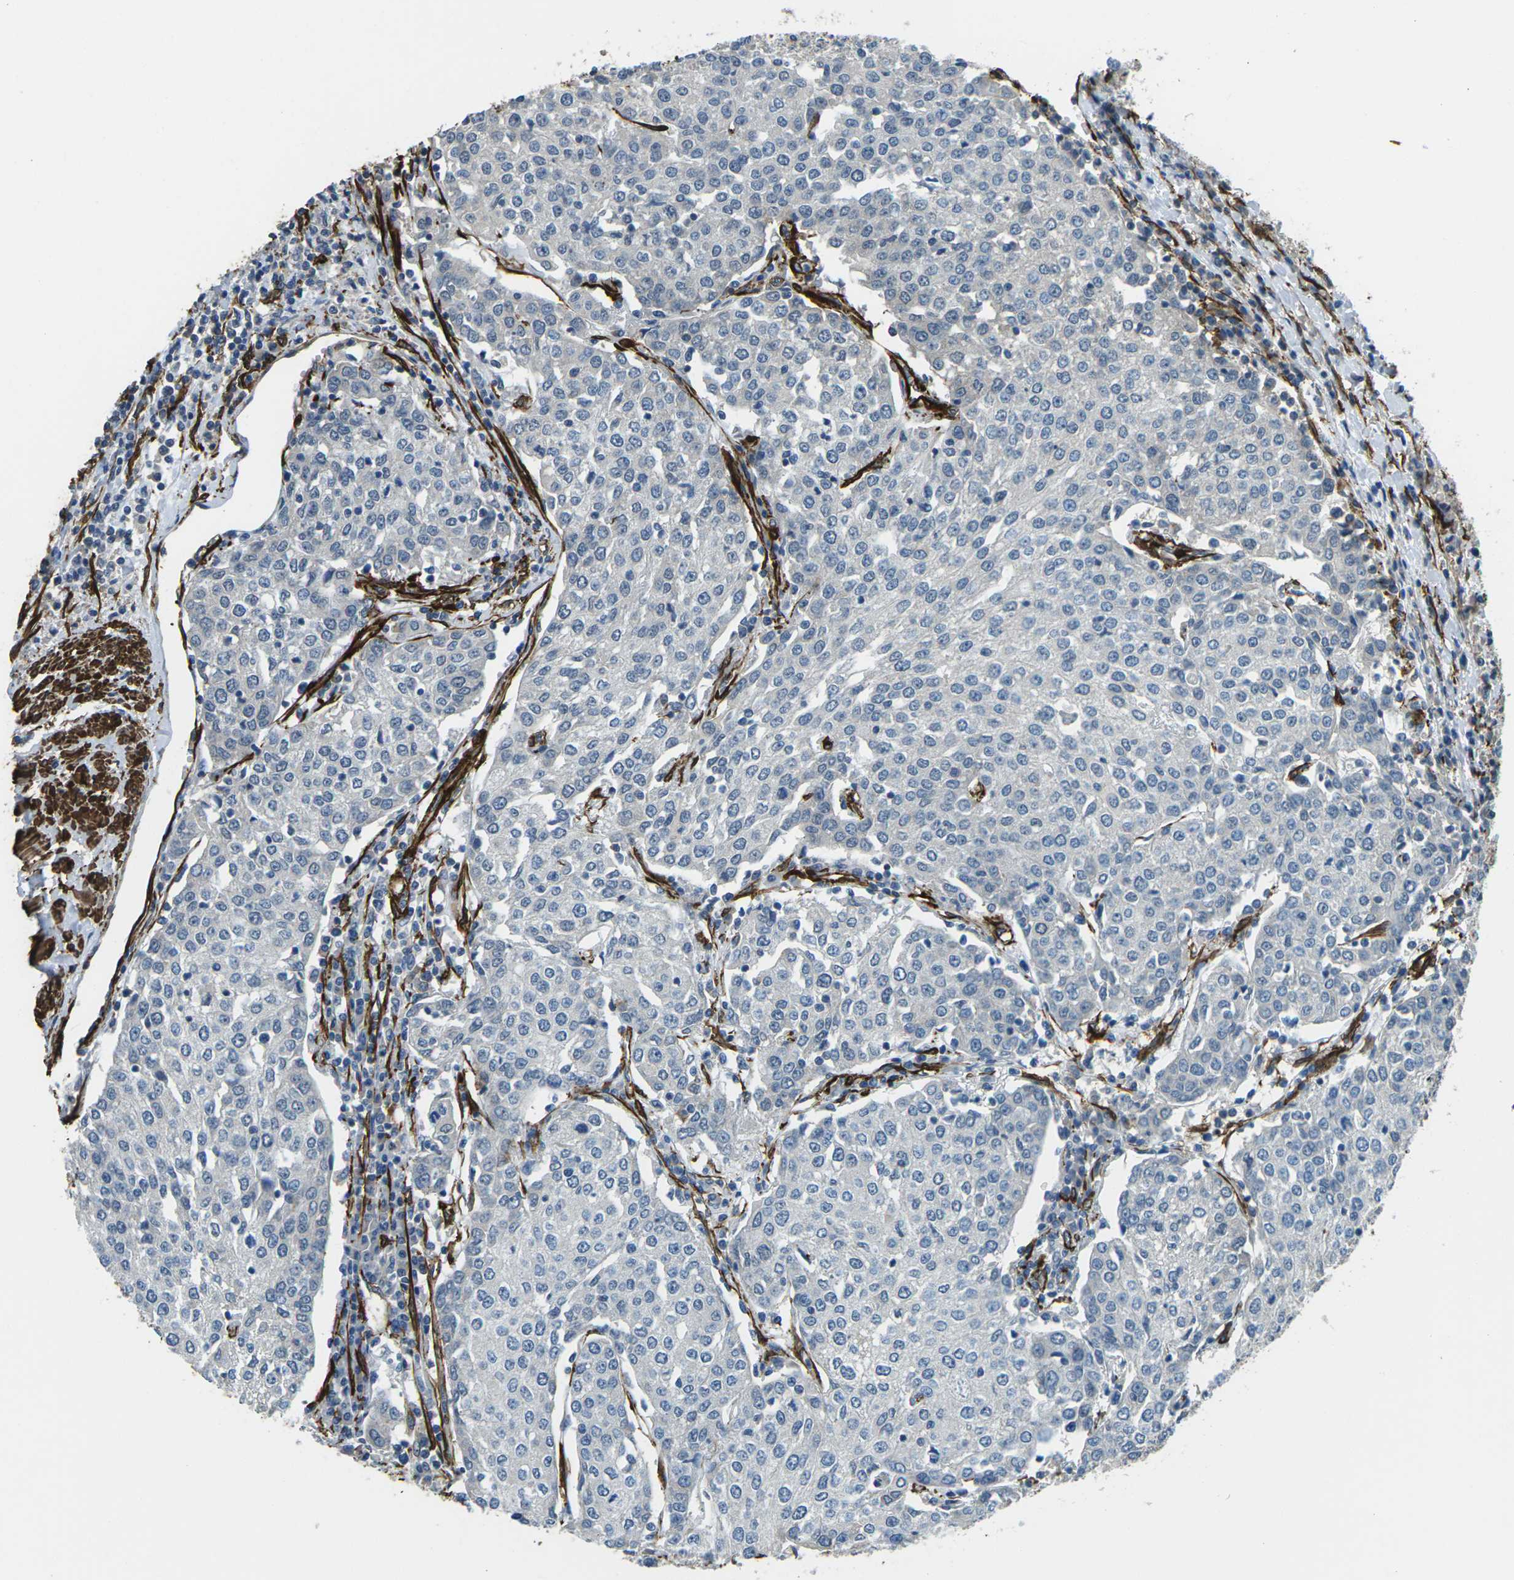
{"staining": {"intensity": "negative", "quantity": "none", "location": "none"}, "tissue": "urothelial cancer", "cell_type": "Tumor cells", "image_type": "cancer", "snomed": [{"axis": "morphology", "description": "Urothelial carcinoma, High grade"}, {"axis": "topography", "description": "Urinary bladder"}], "caption": "Immunohistochemical staining of urothelial cancer demonstrates no significant staining in tumor cells. Brightfield microscopy of immunohistochemistry stained with DAB (brown) and hematoxylin (blue), captured at high magnification.", "gene": "GRAMD1C", "patient": {"sex": "female", "age": 85}}